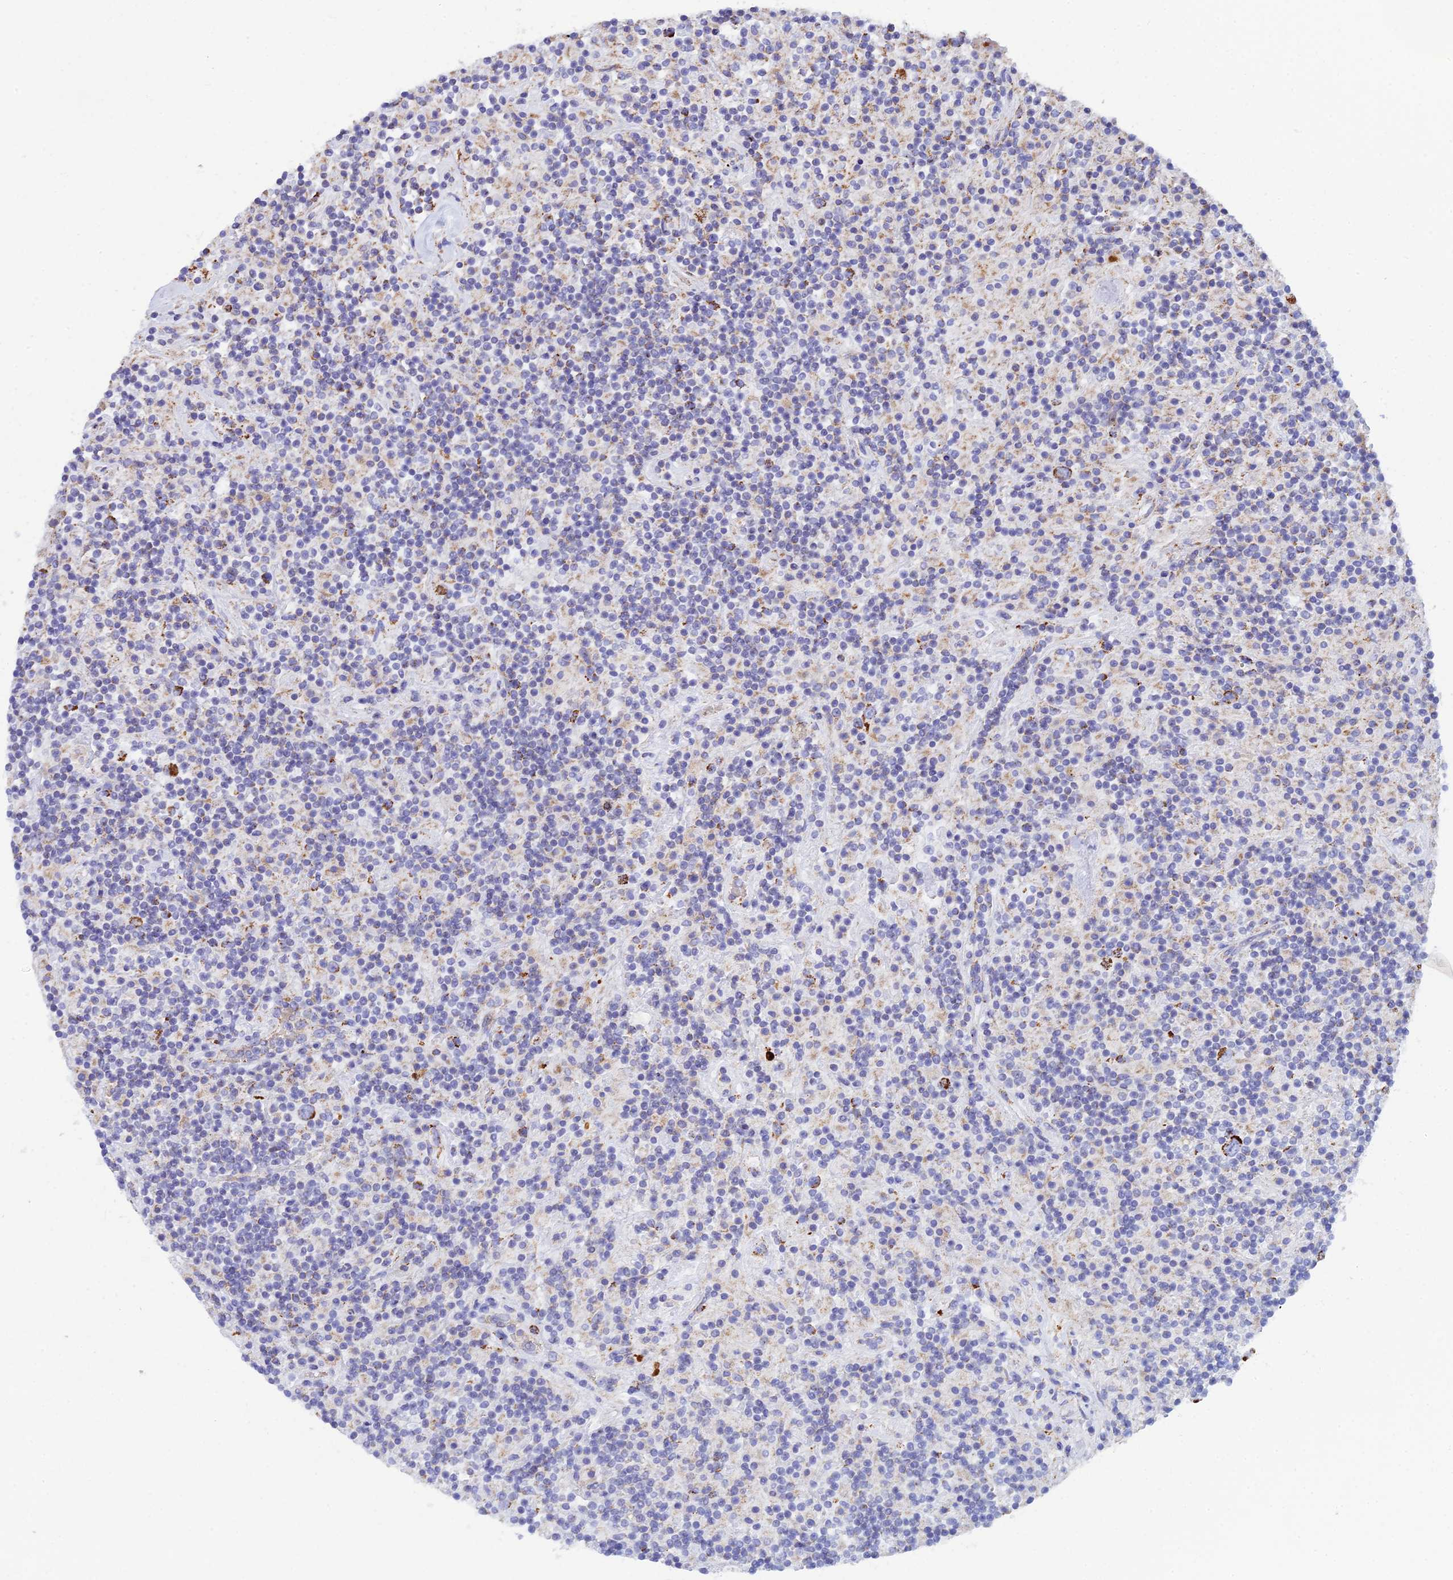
{"staining": {"intensity": "moderate", "quantity": ">75%", "location": "cytoplasmic/membranous"}, "tissue": "lymphoma", "cell_type": "Tumor cells", "image_type": "cancer", "snomed": [{"axis": "morphology", "description": "Hodgkin's disease, NOS"}, {"axis": "topography", "description": "Lymph node"}], "caption": "Immunohistochemistry micrograph of neoplastic tissue: lymphoma stained using immunohistochemistry demonstrates medium levels of moderate protein expression localized specifically in the cytoplasmic/membranous of tumor cells, appearing as a cytoplasmic/membranous brown color.", "gene": "CSPG4", "patient": {"sex": "male", "age": 70}}